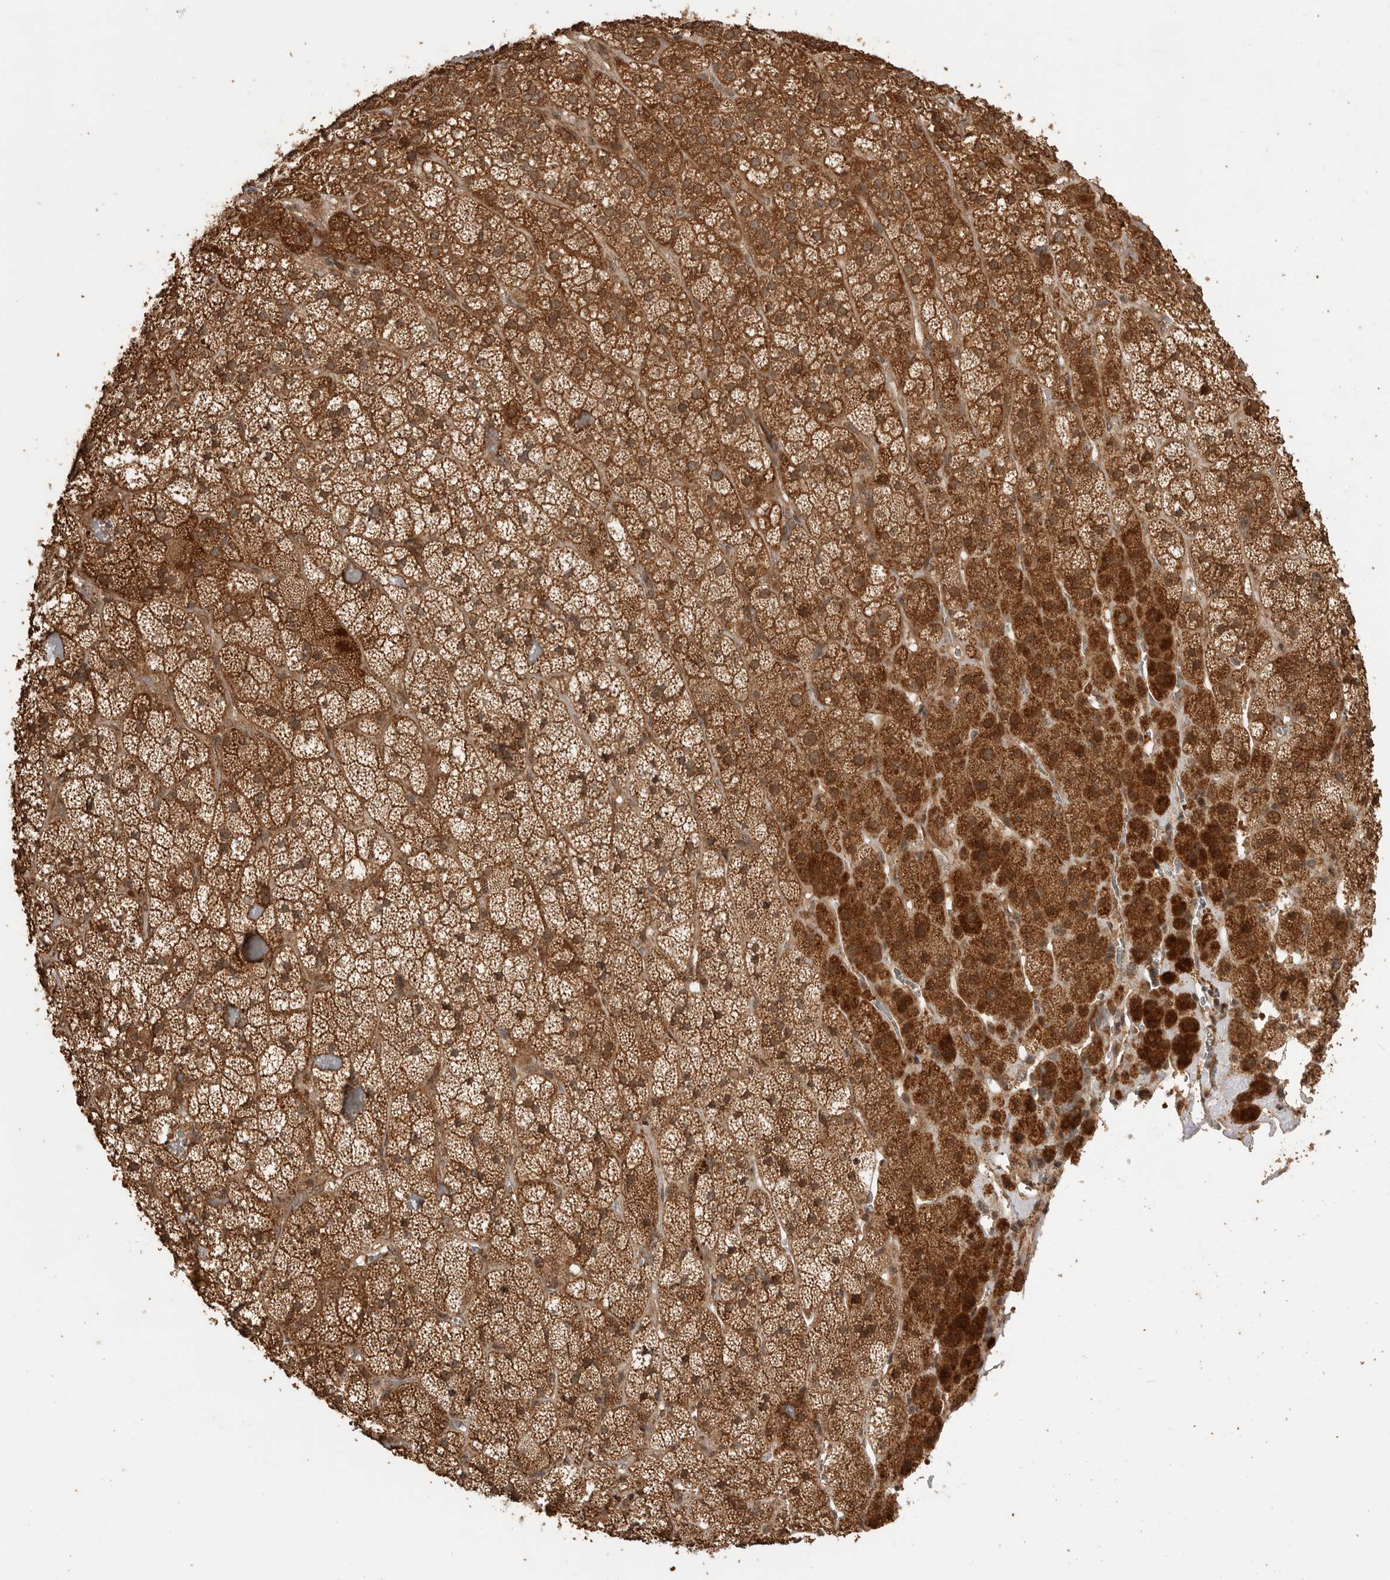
{"staining": {"intensity": "strong", "quantity": ">75%", "location": "cytoplasmic/membranous"}, "tissue": "adrenal gland", "cell_type": "Glandular cells", "image_type": "normal", "snomed": [{"axis": "morphology", "description": "Normal tissue, NOS"}, {"axis": "topography", "description": "Adrenal gland"}], "caption": "Brown immunohistochemical staining in unremarkable human adrenal gland reveals strong cytoplasmic/membranous positivity in approximately >75% of glandular cells. (DAB IHC, brown staining for protein, blue staining for nuclei).", "gene": "BOC", "patient": {"sex": "male", "age": 57}}